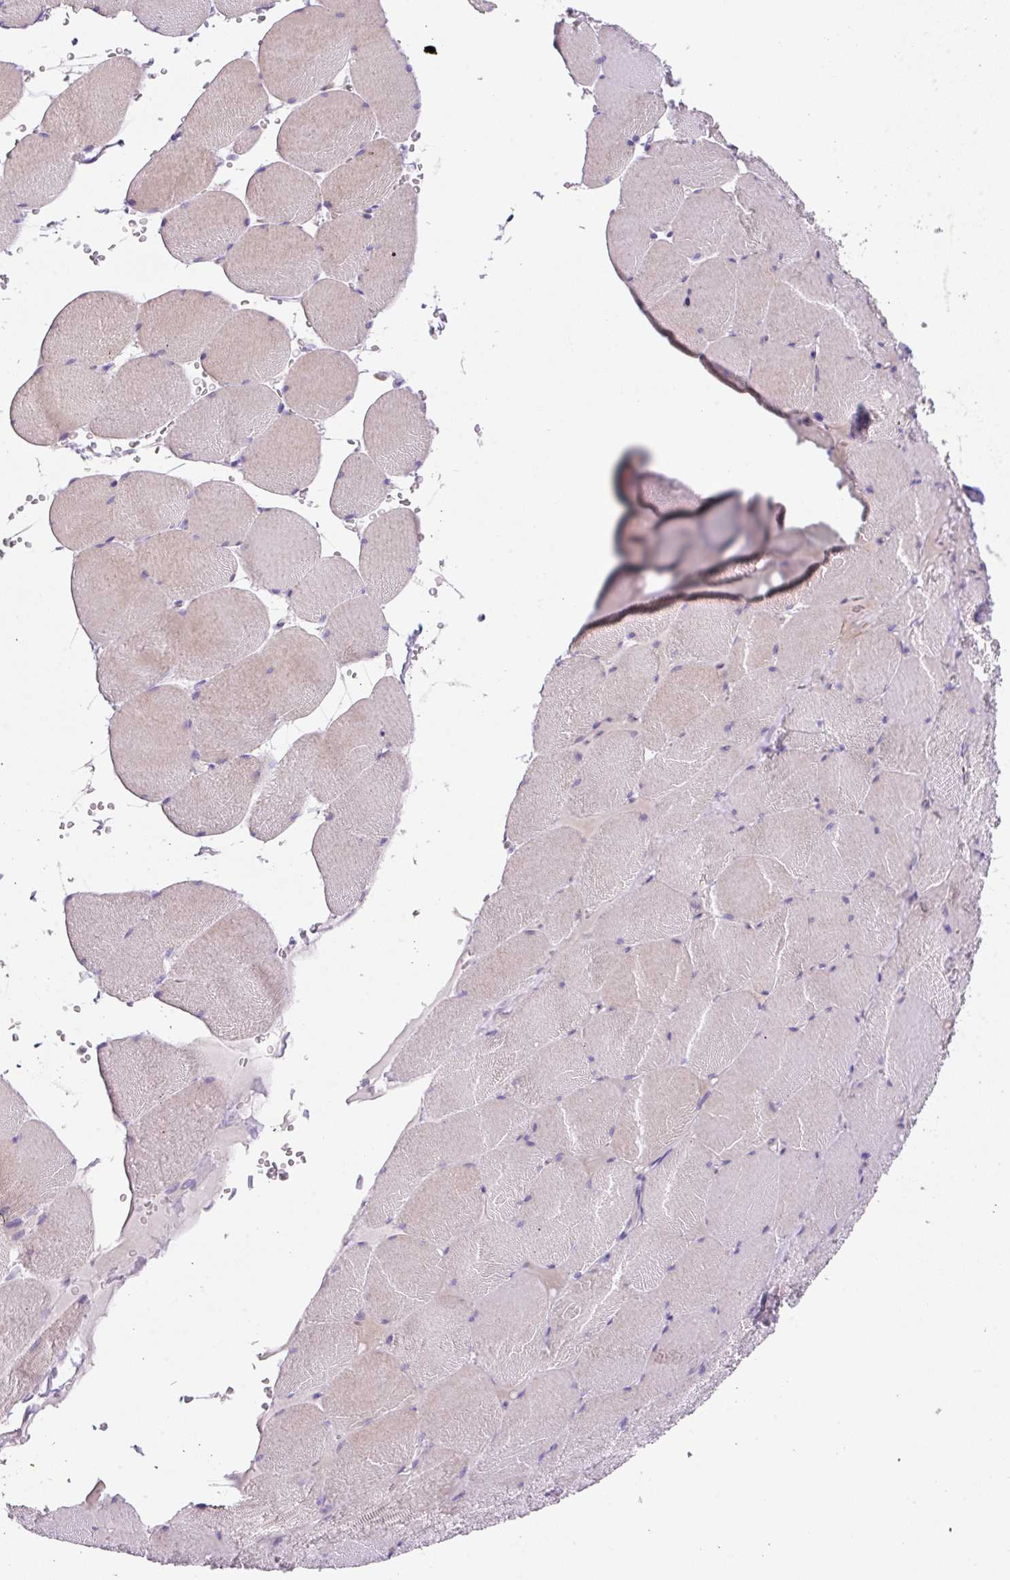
{"staining": {"intensity": "moderate", "quantity": "<25%", "location": "cytoplasmic/membranous"}, "tissue": "skeletal muscle", "cell_type": "Myocytes", "image_type": "normal", "snomed": [{"axis": "morphology", "description": "Normal tissue, NOS"}, {"axis": "topography", "description": "Skeletal muscle"}, {"axis": "topography", "description": "Head-Neck"}], "caption": "IHC (DAB (3,3'-diaminobenzidine)) staining of normal skeletal muscle demonstrates moderate cytoplasmic/membranous protein expression in about <25% of myocytes.", "gene": "TDRD15", "patient": {"sex": "male", "age": 66}}